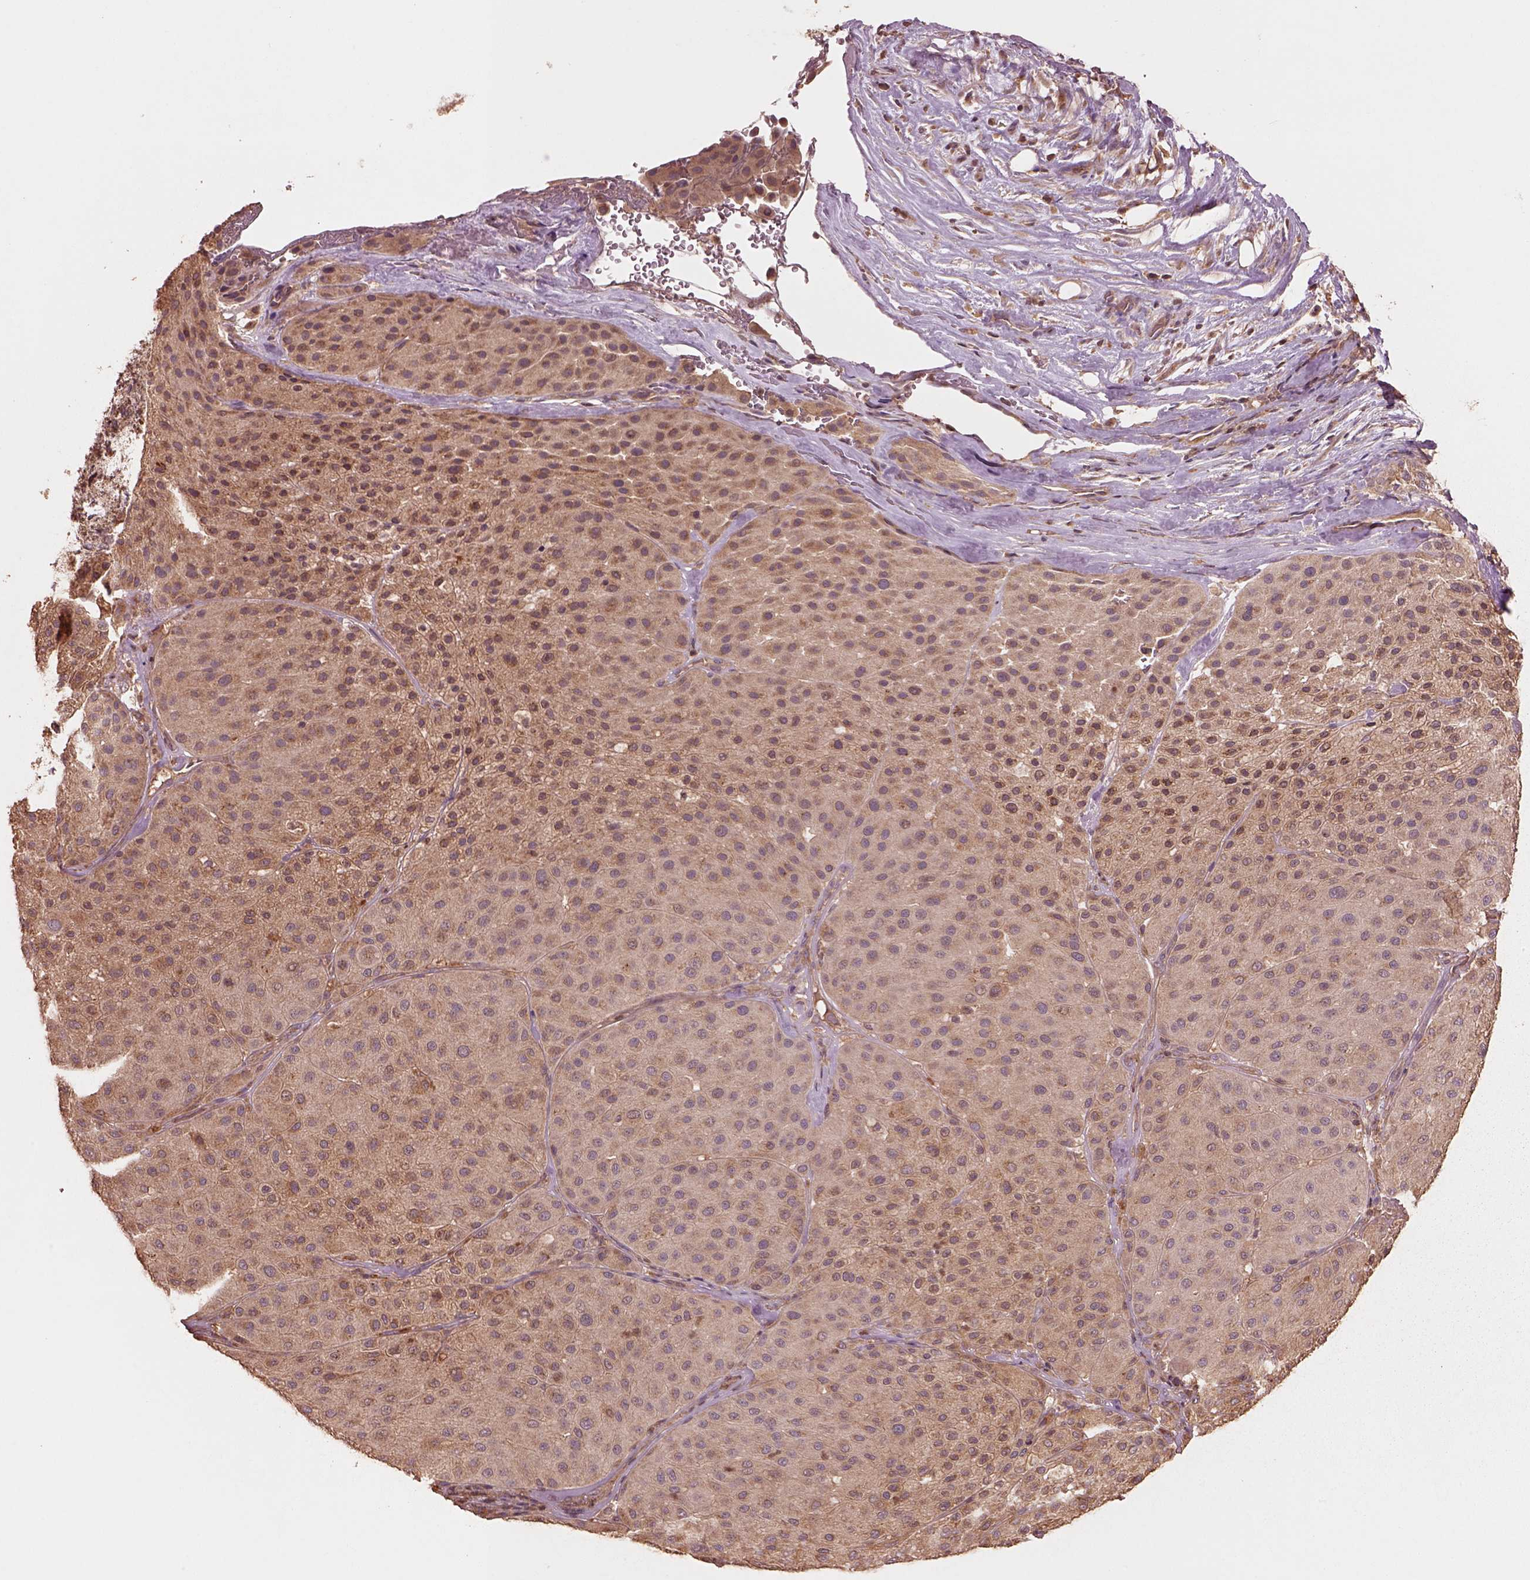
{"staining": {"intensity": "moderate", "quantity": "25%-75%", "location": "cytoplasmic/membranous"}, "tissue": "melanoma", "cell_type": "Tumor cells", "image_type": "cancer", "snomed": [{"axis": "morphology", "description": "Malignant melanoma, Metastatic site"}, {"axis": "topography", "description": "Smooth muscle"}], "caption": "This photomicrograph demonstrates immunohistochemistry staining of malignant melanoma (metastatic site), with medium moderate cytoplasmic/membranous expression in about 25%-75% of tumor cells.", "gene": "TRADD", "patient": {"sex": "male", "age": 41}}